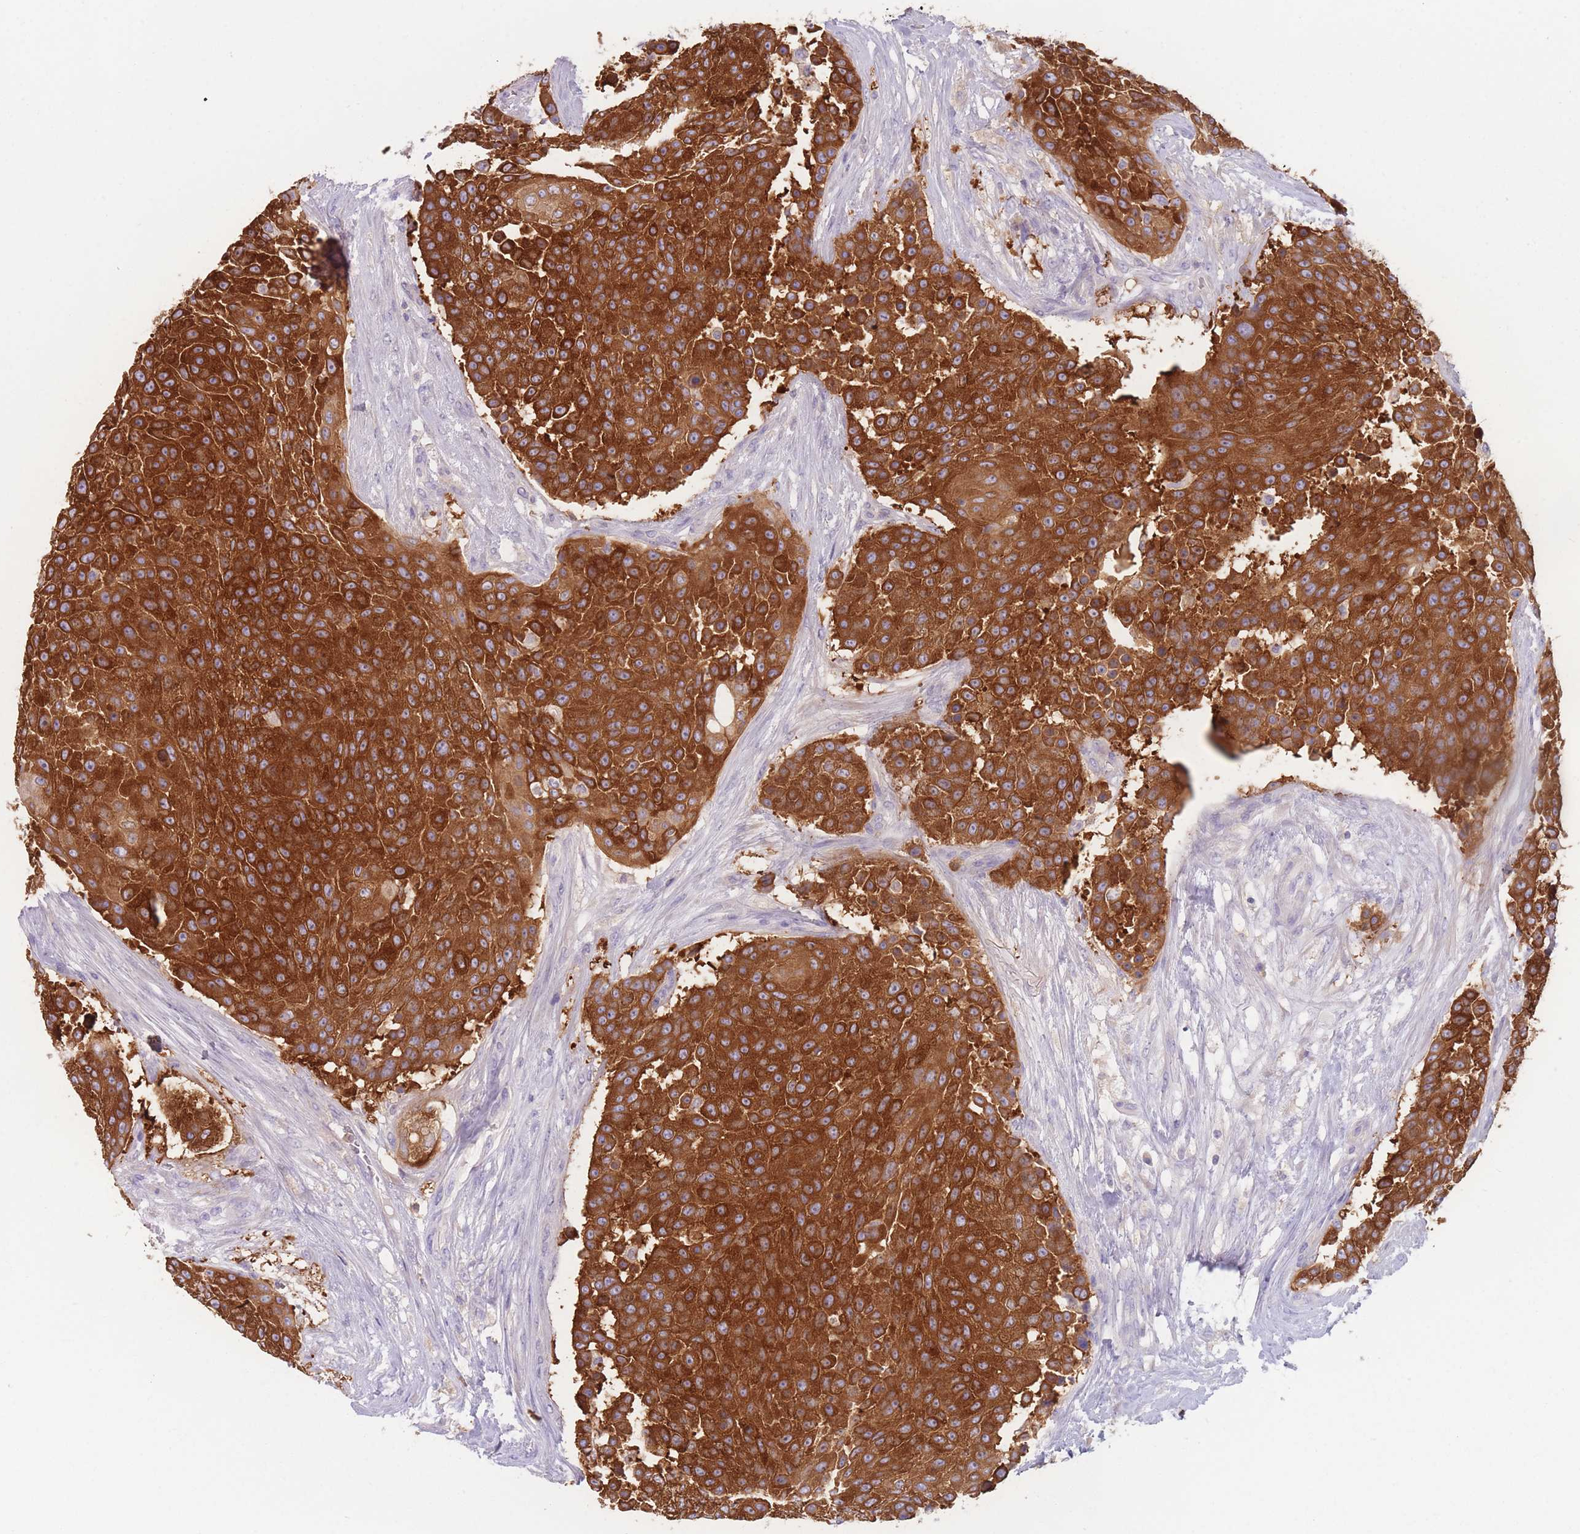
{"staining": {"intensity": "strong", "quantity": ">75%", "location": "cytoplasmic/membranous"}, "tissue": "urothelial cancer", "cell_type": "Tumor cells", "image_type": "cancer", "snomed": [{"axis": "morphology", "description": "Urothelial carcinoma, High grade"}, {"axis": "topography", "description": "Urinary bladder"}], "caption": "This image displays immunohistochemistry (IHC) staining of human urothelial cancer, with high strong cytoplasmic/membranous positivity in approximately >75% of tumor cells.", "gene": "ST3GAL4", "patient": {"sex": "female", "age": 63}}